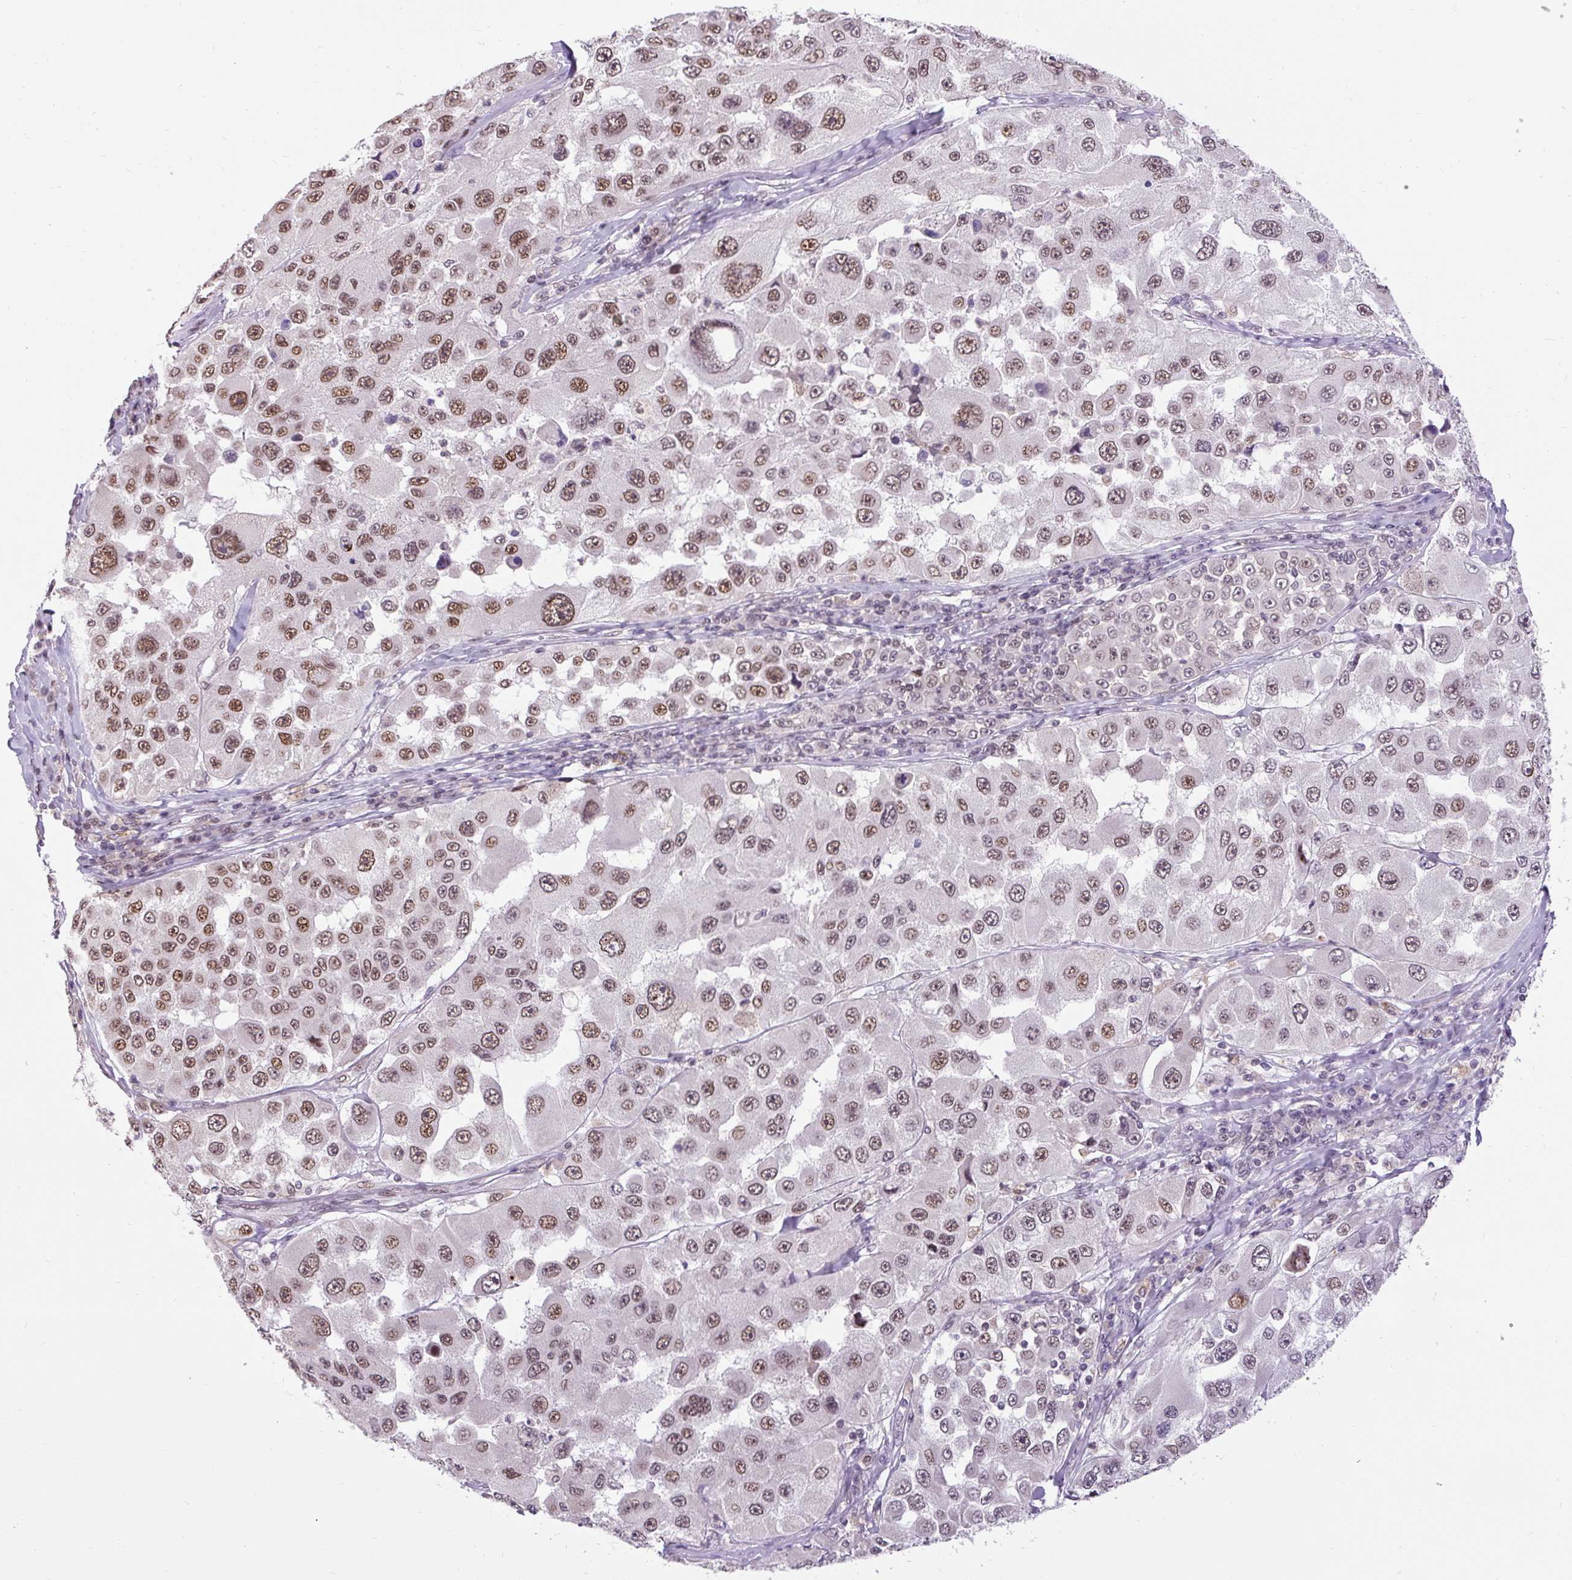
{"staining": {"intensity": "moderate", "quantity": ">75%", "location": "nuclear"}, "tissue": "melanoma", "cell_type": "Tumor cells", "image_type": "cancer", "snomed": [{"axis": "morphology", "description": "Malignant melanoma, Metastatic site"}, {"axis": "topography", "description": "Lymph node"}], "caption": "Human melanoma stained for a protein (brown) shows moderate nuclear positive expression in approximately >75% of tumor cells.", "gene": "ZNF672", "patient": {"sex": "male", "age": 62}}